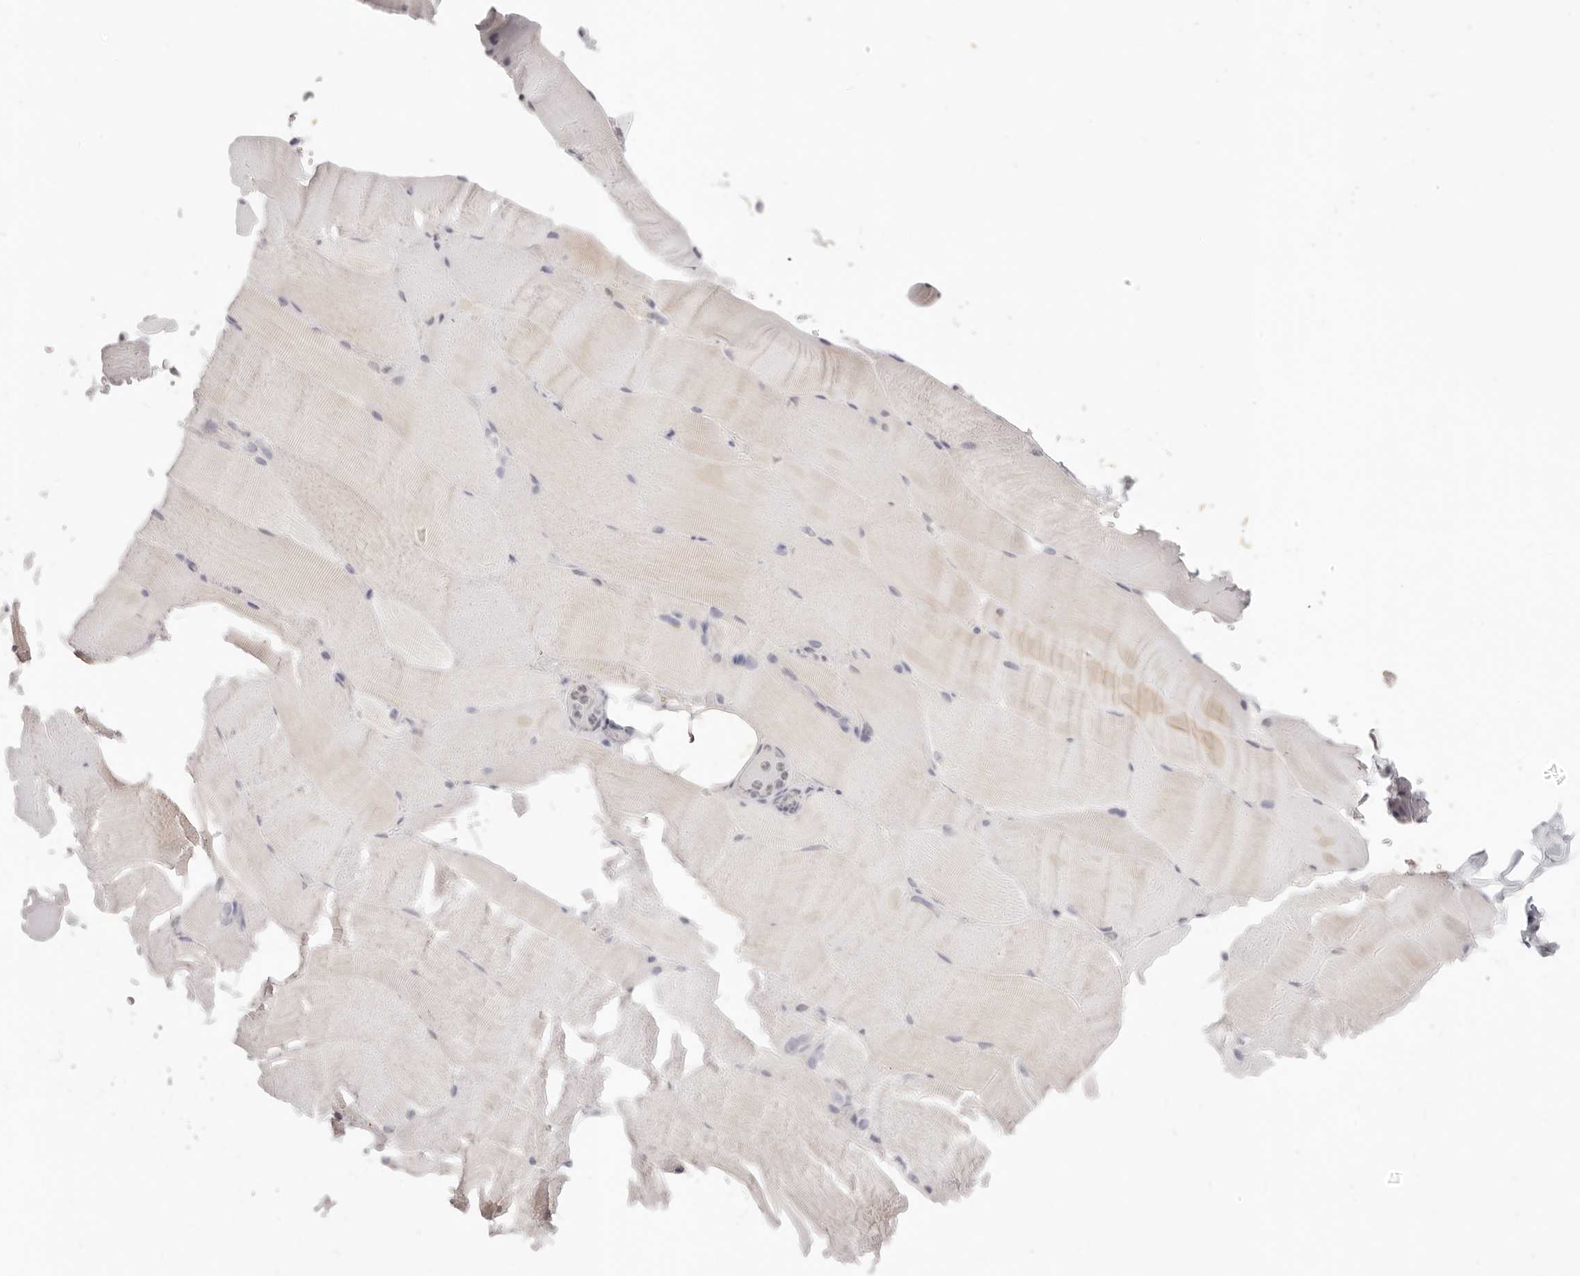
{"staining": {"intensity": "negative", "quantity": "none", "location": "none"}, "tissue": "skeletal muscle", "cell_type": "Myocytes", "image_type": "normal", "snomed": [{"axis": "morphology", "description": "Normal tissue, NOS"}, {"axis": "topography", "description": "Skeletal muscle"}, {"axis": "topography", "description": "Parathyroid gland"}], "caption": "Protein analysis of benign skeletal muscle shows no significant positivity in myocytes. The staining was performed using DAB to visualize the protein expression in brown, while the nuclei were stained in blue with hematoxylin (Magnification: 20x).", "gene": "GGPS1", "patient": {"sex": "female", "age": 37}}